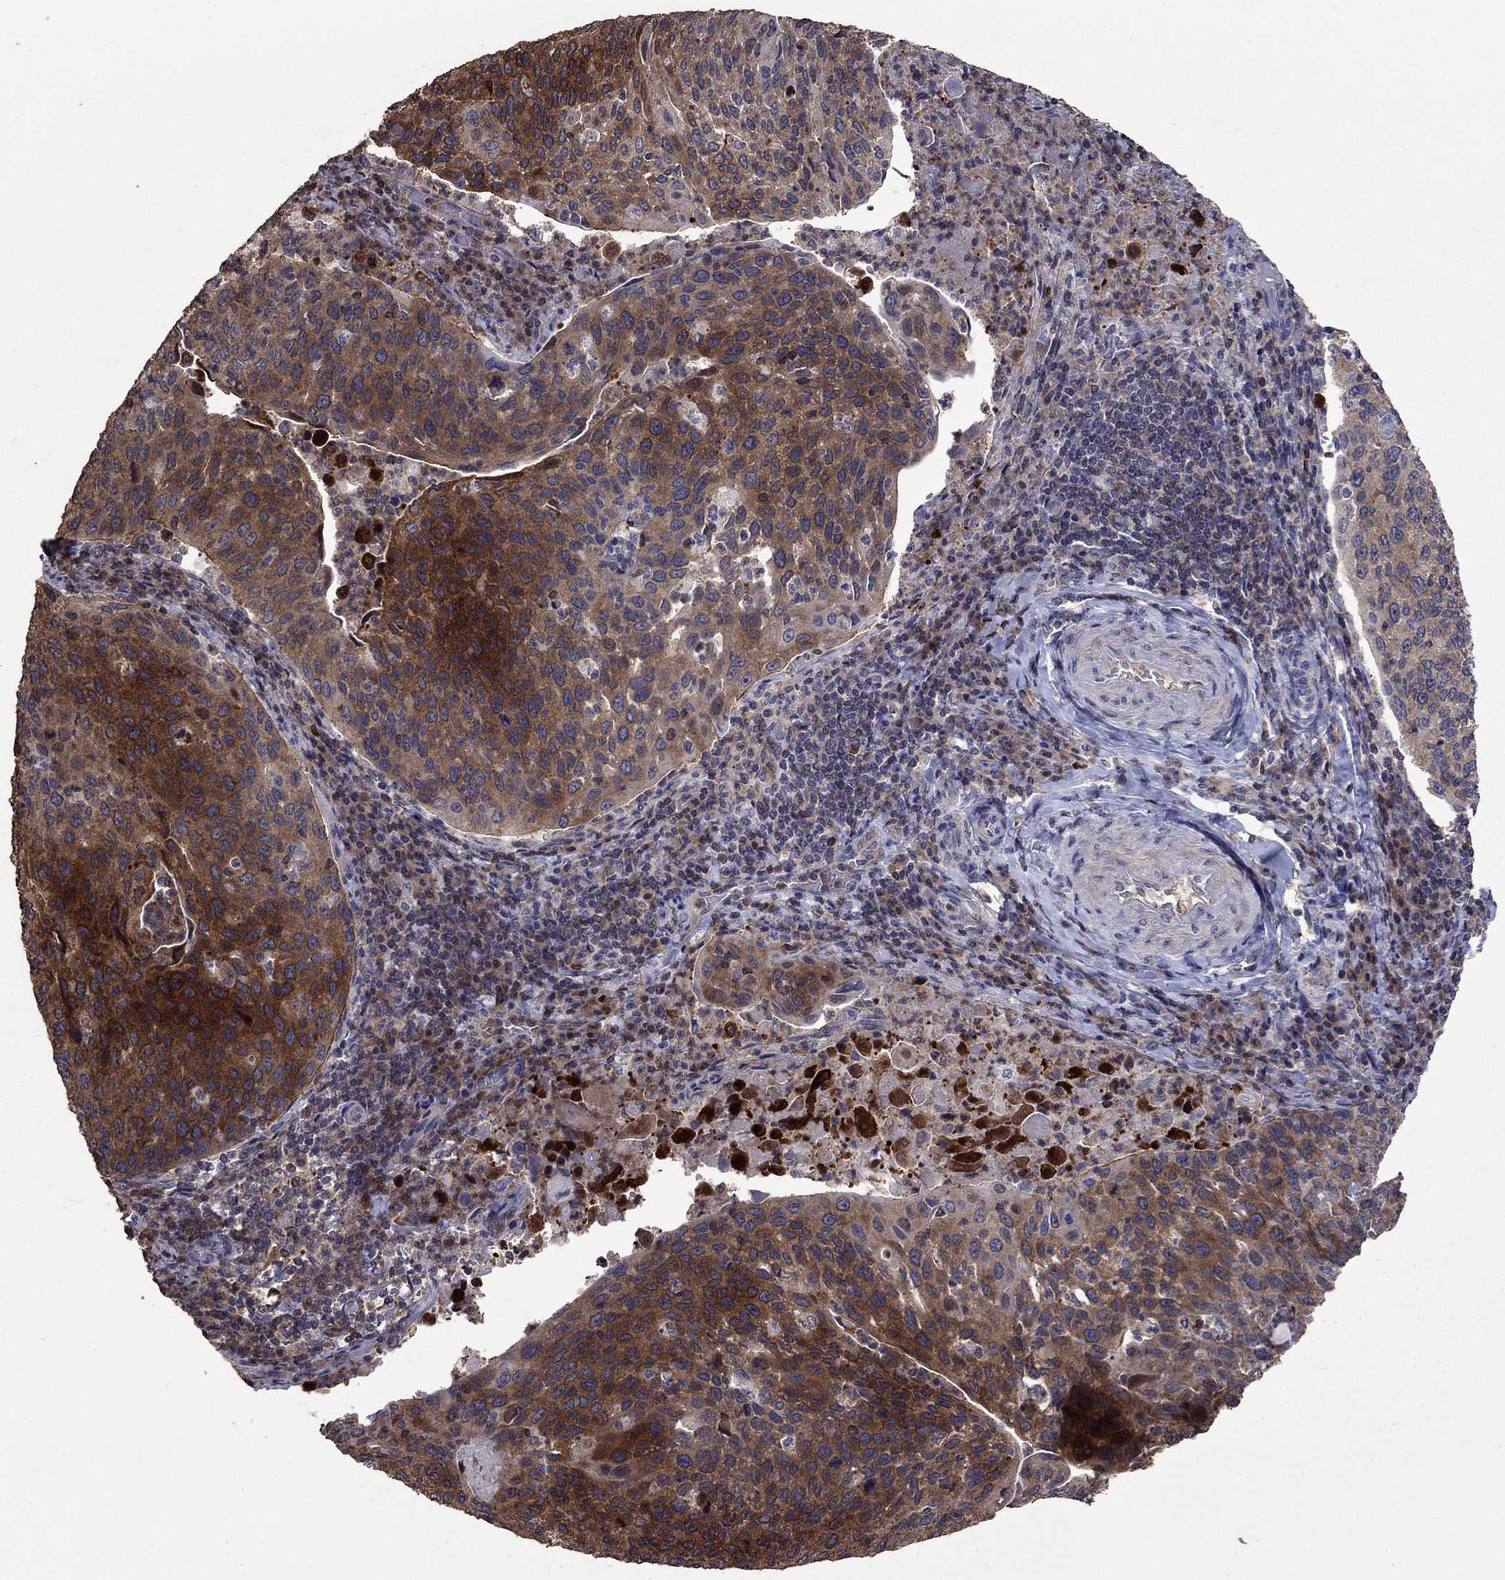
{"staining": {"intensity": "strong", "quantity": "25%-75%", "location": "cytoplasmic/membranous"}, "tissue": "cervical cancer", "cell_type": "Tumor cells", "image_type": "cancer", "snomed": [{"axis": "morphology", "description": "Squamous cell carcinoma, NOS"}, {"axis": "topography", "description": "Cervix"}], "caption": "Protein staining of cervical cancer tissue displays strong cytoplasmic/membranous staining in approximately 25%-75% of tumor cells.", "gene": "DVL1", "patient": {"sex": "female", "age": 54}}